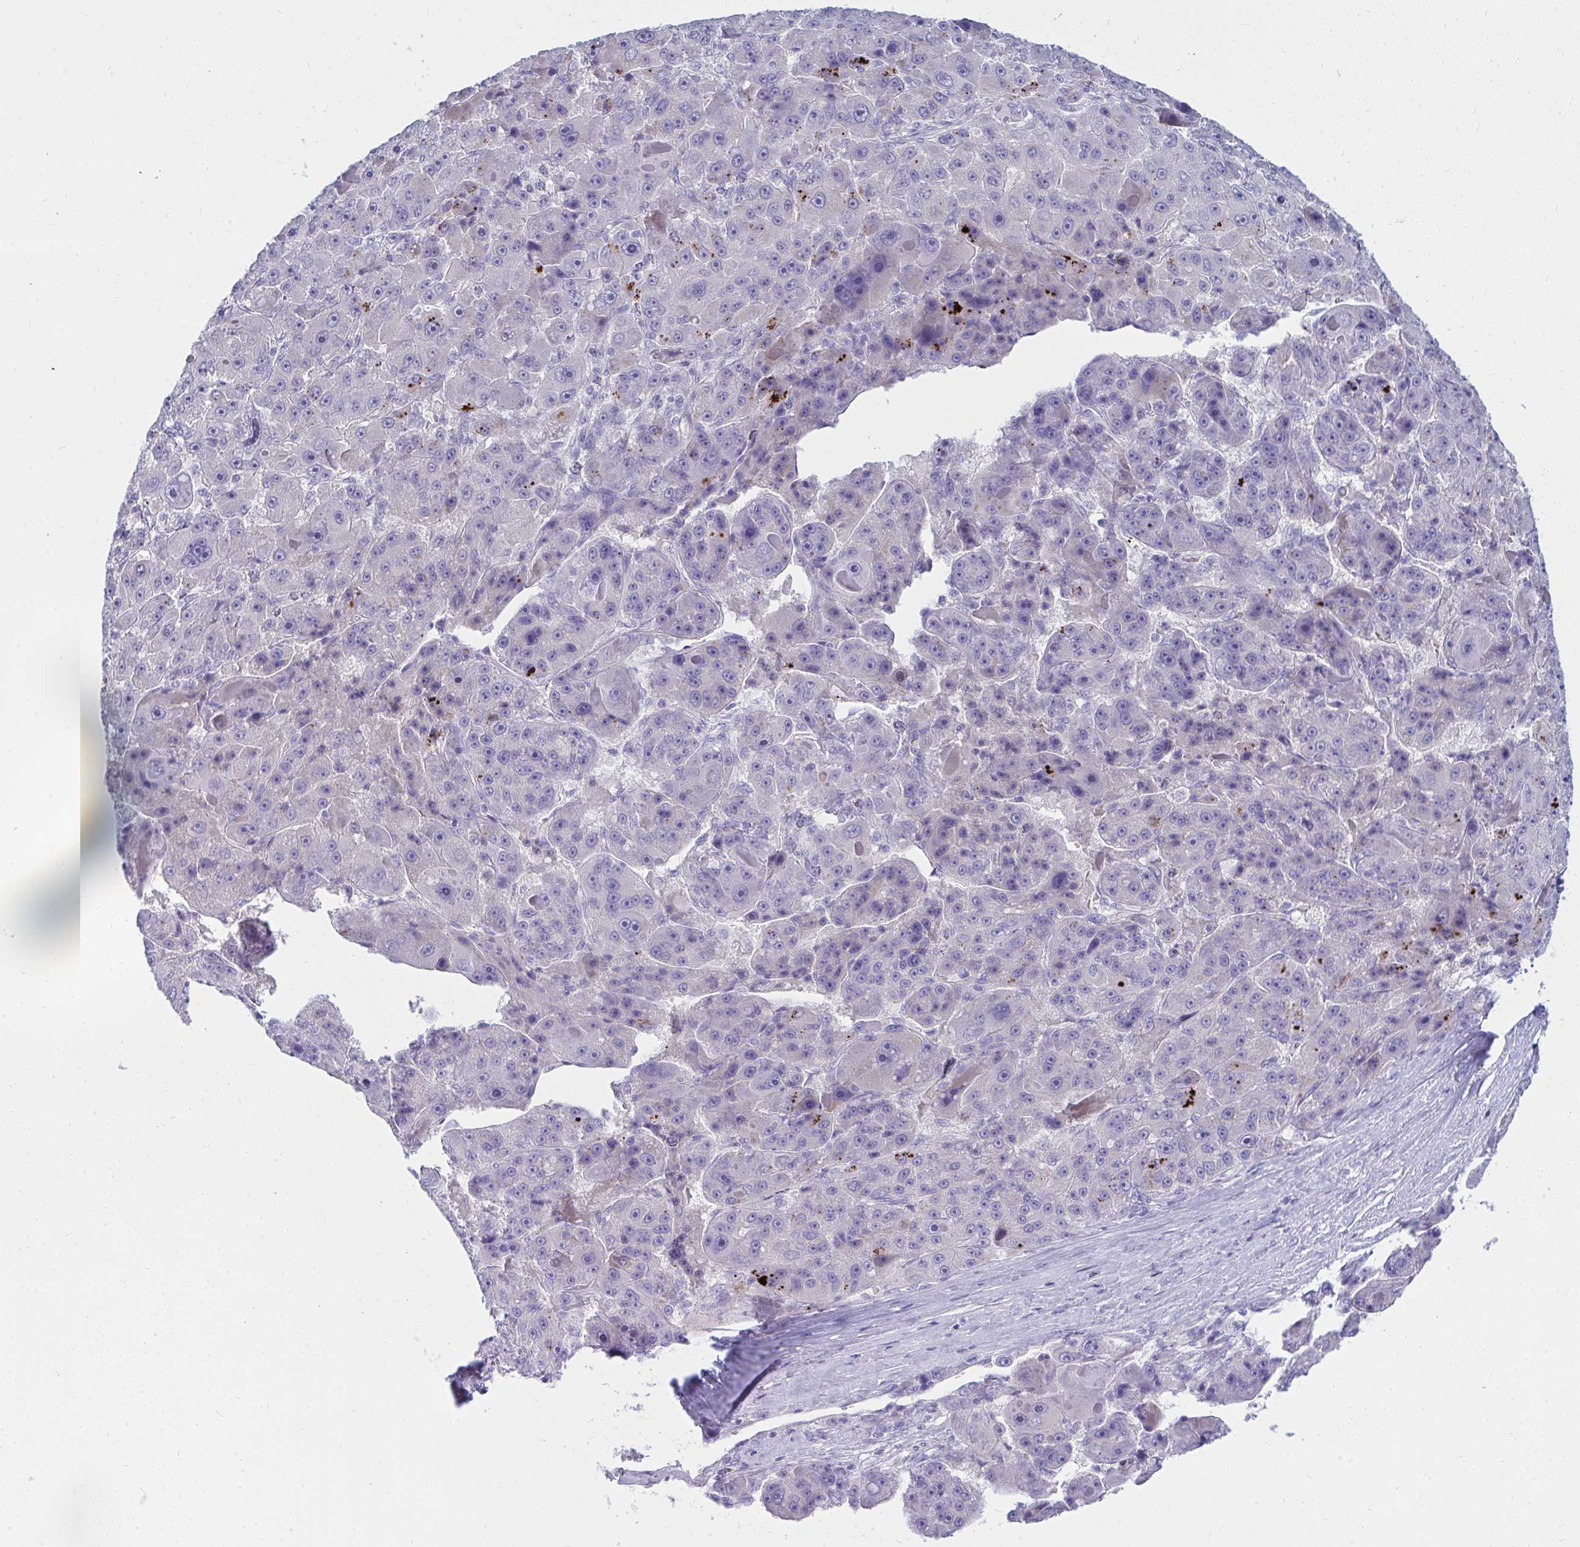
{"staining": {"intensity": "negative", "quantity": "none", "location": "none"}, "tissue": "liver cancer", "cell_type": "Tumor cells", "image_type": "cancer", "snomed": [{"axis": "morphology", "description": "Carcinoma, Hepatocellular, NOS"}, {"axis": "topography", "description": "Liver"}], "caption": "Micrograph shows no protein positivity in tumor cells of liver cancer (hepatocellular carcinoma) tissue. The staining was performed using DAB to visualize the protein expression in brown, while the nuclei were stained in blue with hematoxylin (Magnification: 20x).", "gene": "LRRC36", "patient": {"sex": "male", "age": 76}}